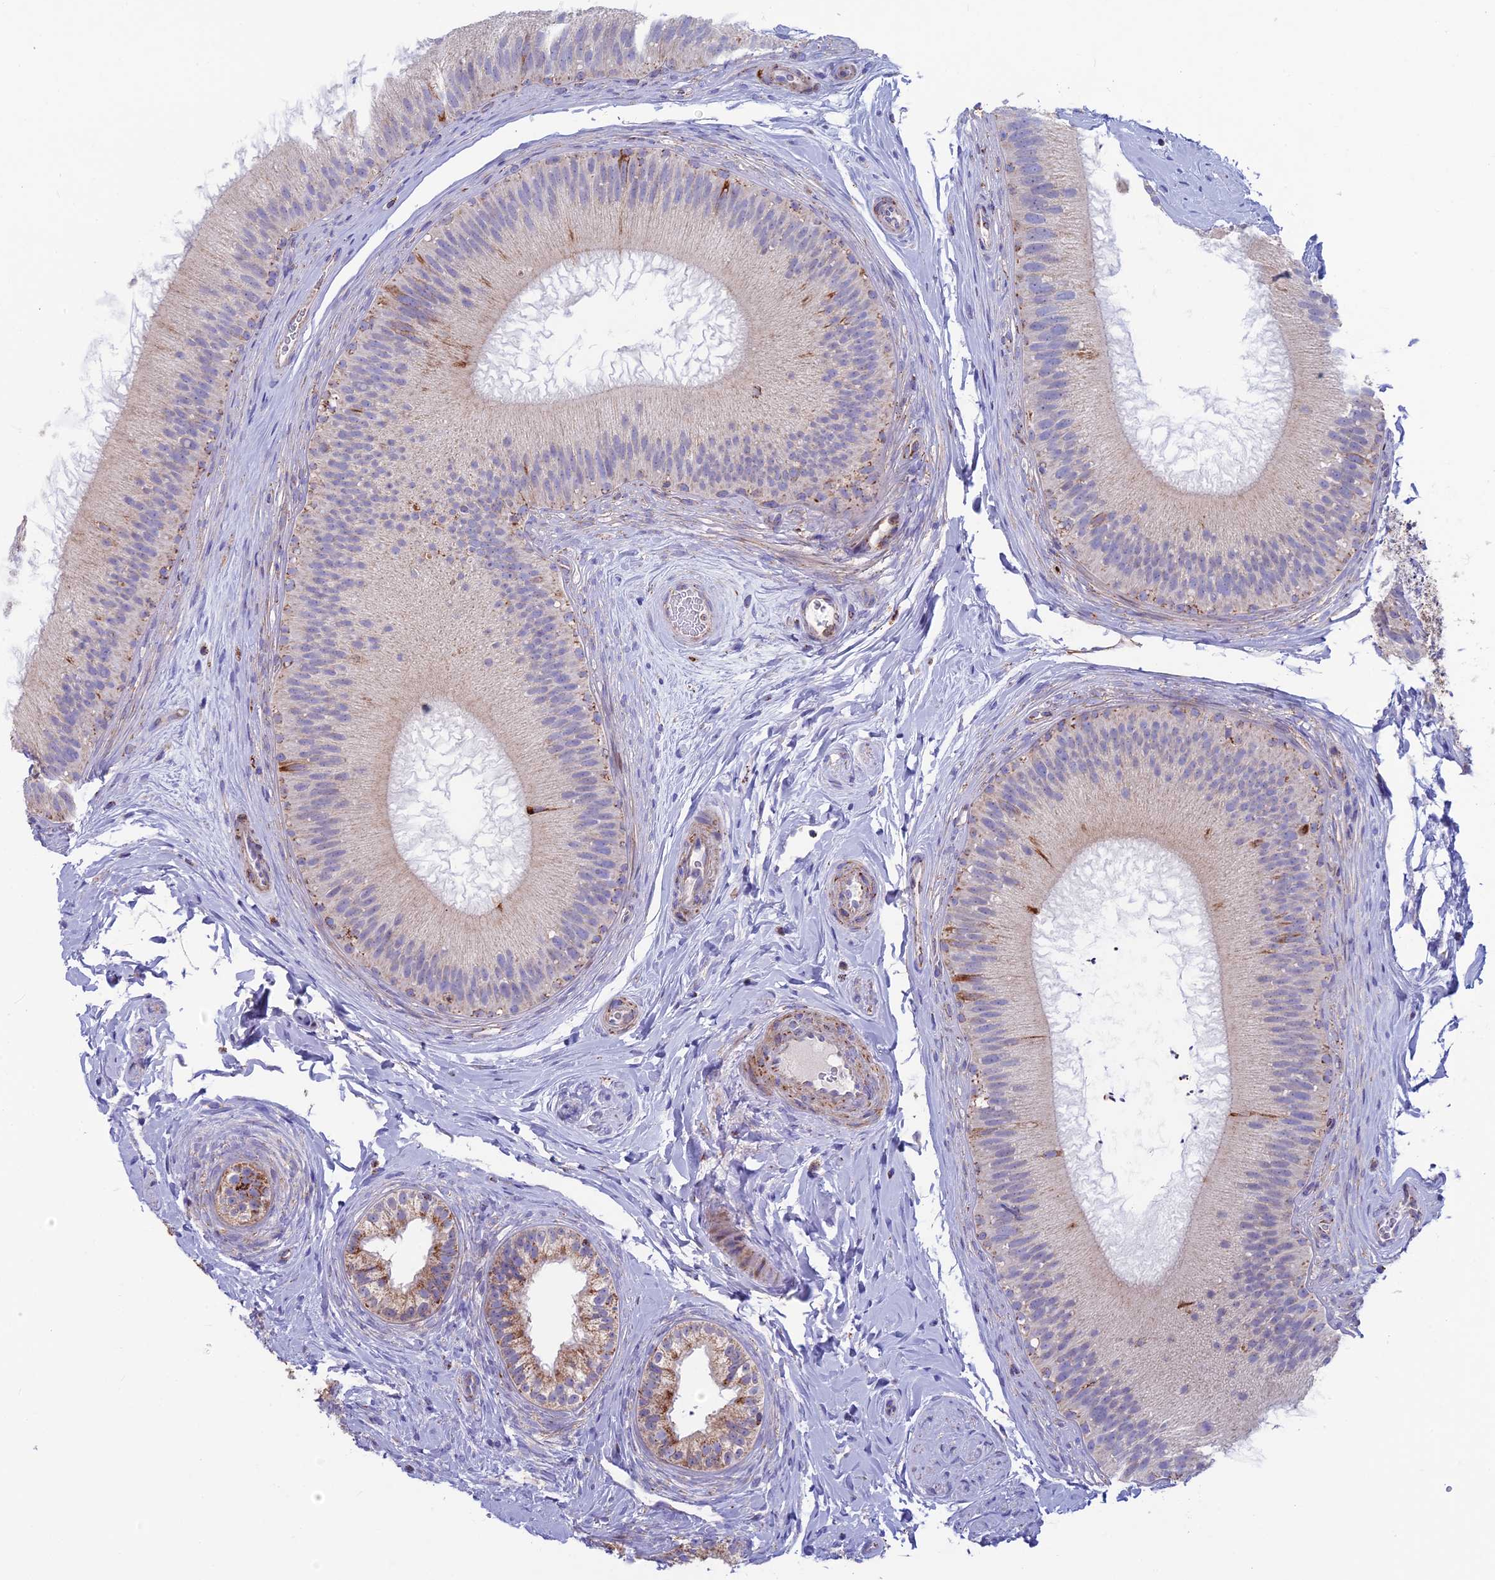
{"staining": {"intensity": "strong", "quantity": "25%-75%", "location": "cytoplasmic/membranous"}, "tissue": "epididymis", "cell_type": "Glandular cells", "image_type": "normal", "snomed": [{"axis": "morphology", "description": "Normal tissue, NOS"}, {"axis": "topography", "description": "Epididymis"}], "caption": "Immunohistochemical staining of normal human epididymis displays high levels of strong cytoplasmic/membranous positivity in about 25%-75% of glandular cells. (DAB (3,3'-diaminobenzidine) = brown stain, brightfield microscopy at high magnification).", "gene": "CS", "patient": {"sex": "male", "age": 45}}